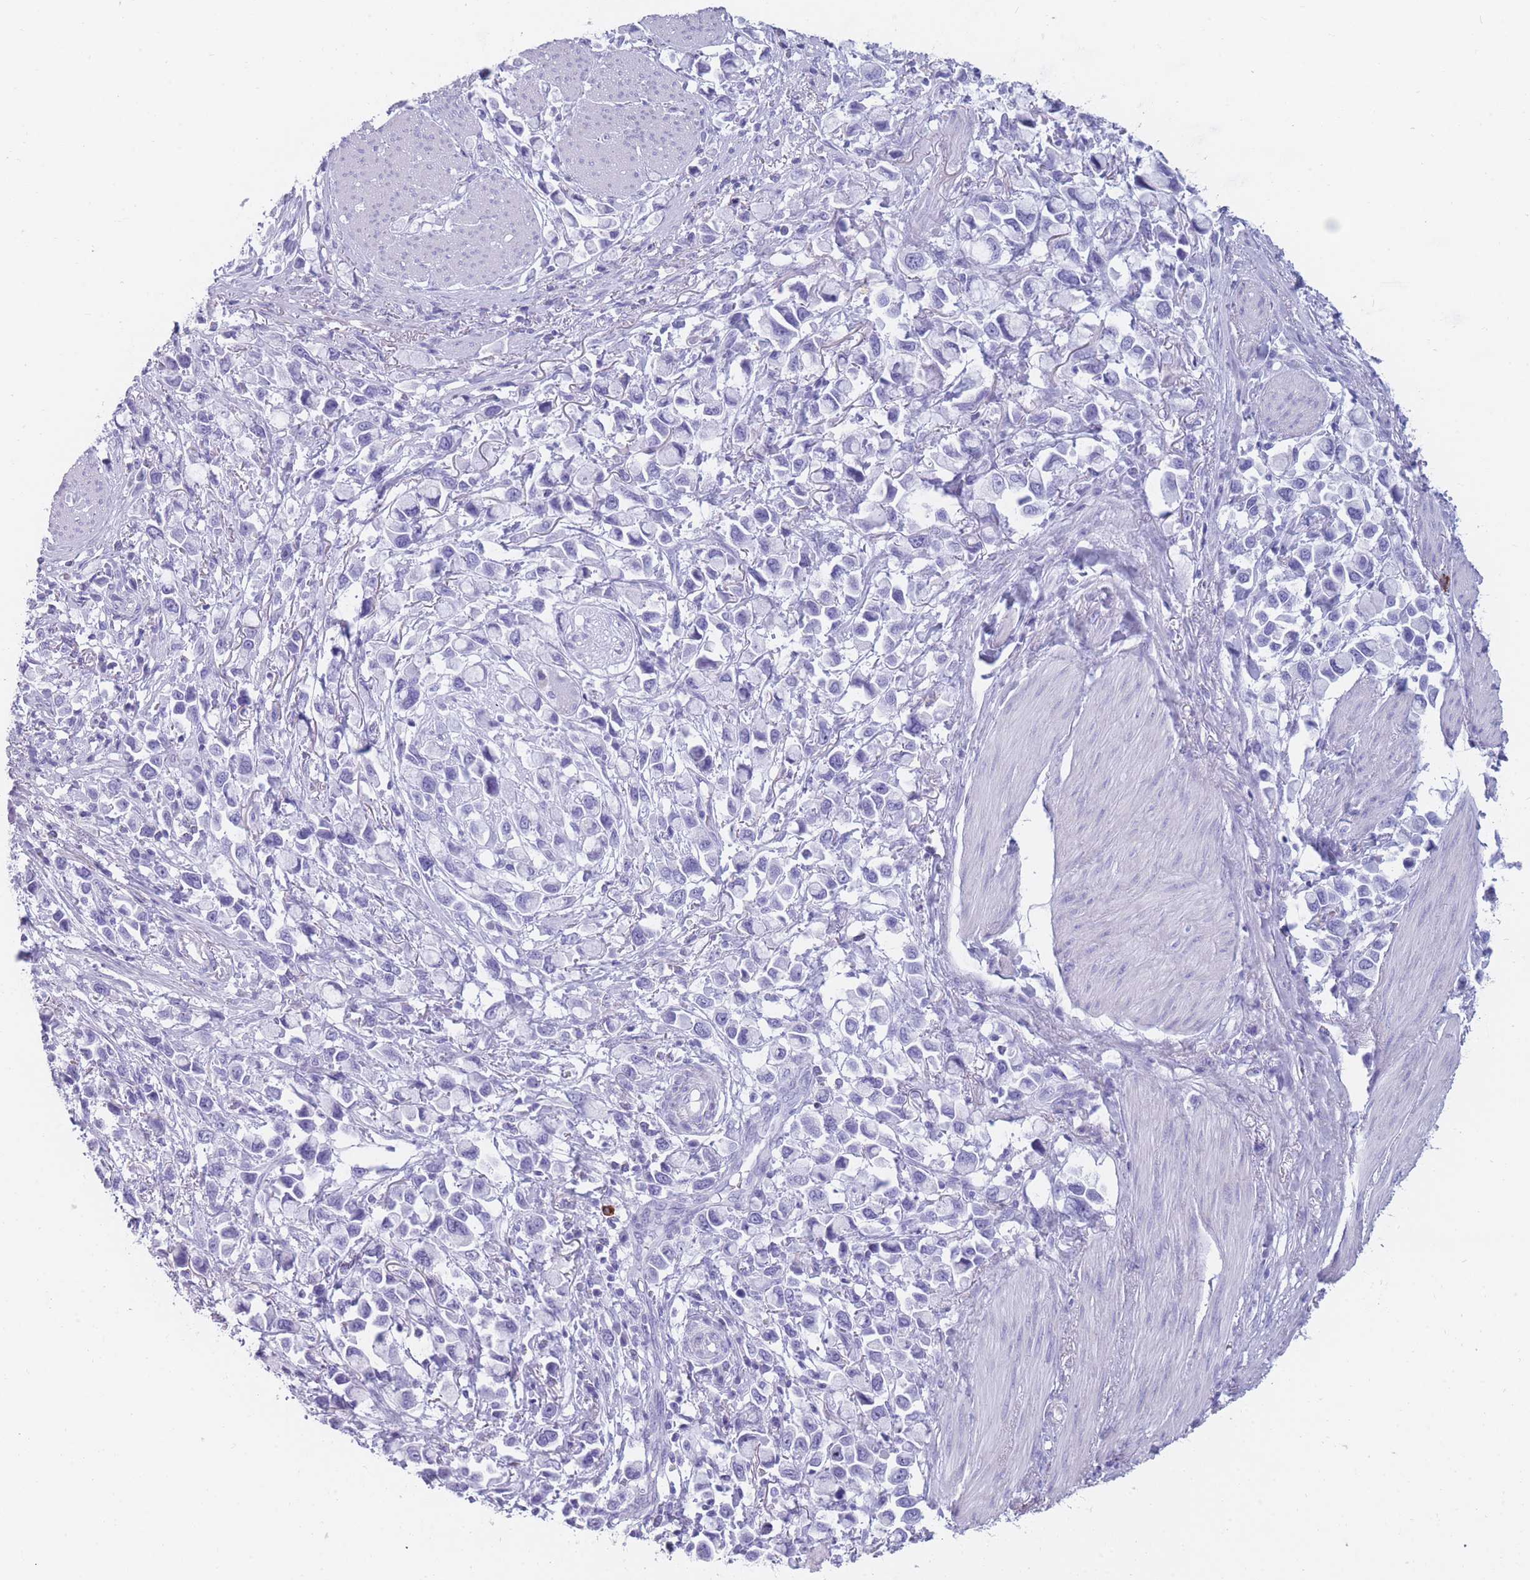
{"staining": {"intensity": "negative", "quantity": "none", "location": "none"}, "tissue": "stomach cancer", "cell_type": "Tumor cells", "image_type": "cancer", "snomed": [{"axis": "morphology", "description": "Adenocarcinoma, NOS"}, {"axis": "topography", "description": "Stomach"}], "caption": "Immunohistochemistry of stomach cancer (adenocarcinoma) demonstrates no expression in tumor cells. (Brightfield microscopy of DAB immunohistochemistry at high magnification).", "gene": "TNFSF11", "patient": {"sex": "female", "age": 81}}